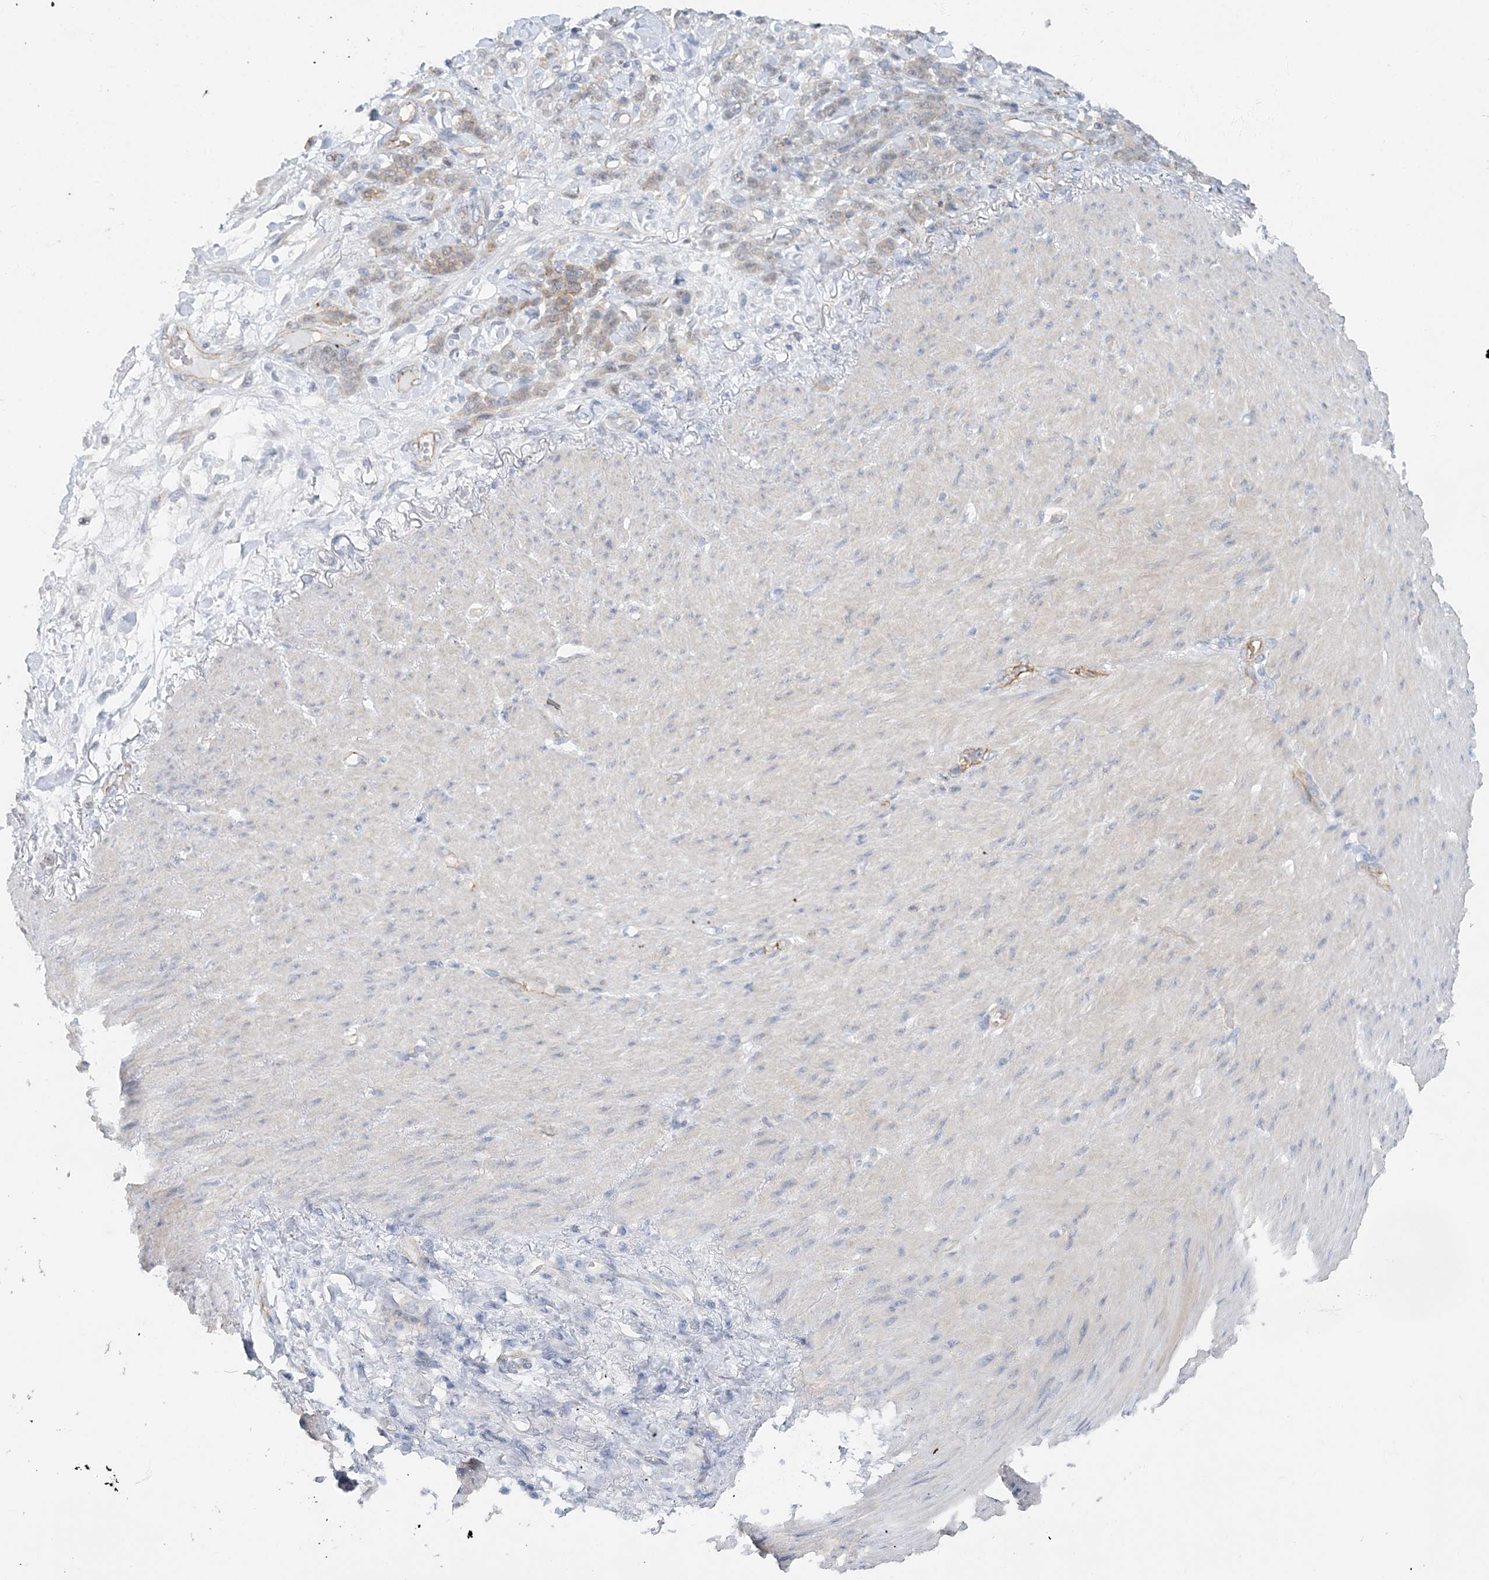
{"staining": {"intensity": "weak", "quantity": "<25%", "location": "cytoplasmic/membranous"}, "tissue": "stomach cancer", "cell_type": "Tumor cells", "image_type": "cancer", "snomed": [{"axis": "morphology", "description": "Normal tissue, NOS"}, {"axis": "morphology", "description": "Adenocarcinoma, NOS"}, {"axis": "topography", "description": "Stomach"}], "caption": "IHC photomicrograph of neoplastic tissue: stomach cancer stained with DAB exhibits no significant protein positivity in tumor cells.", "gene": "MAT2B", "patient": {"sex": "male", "age": 82}}